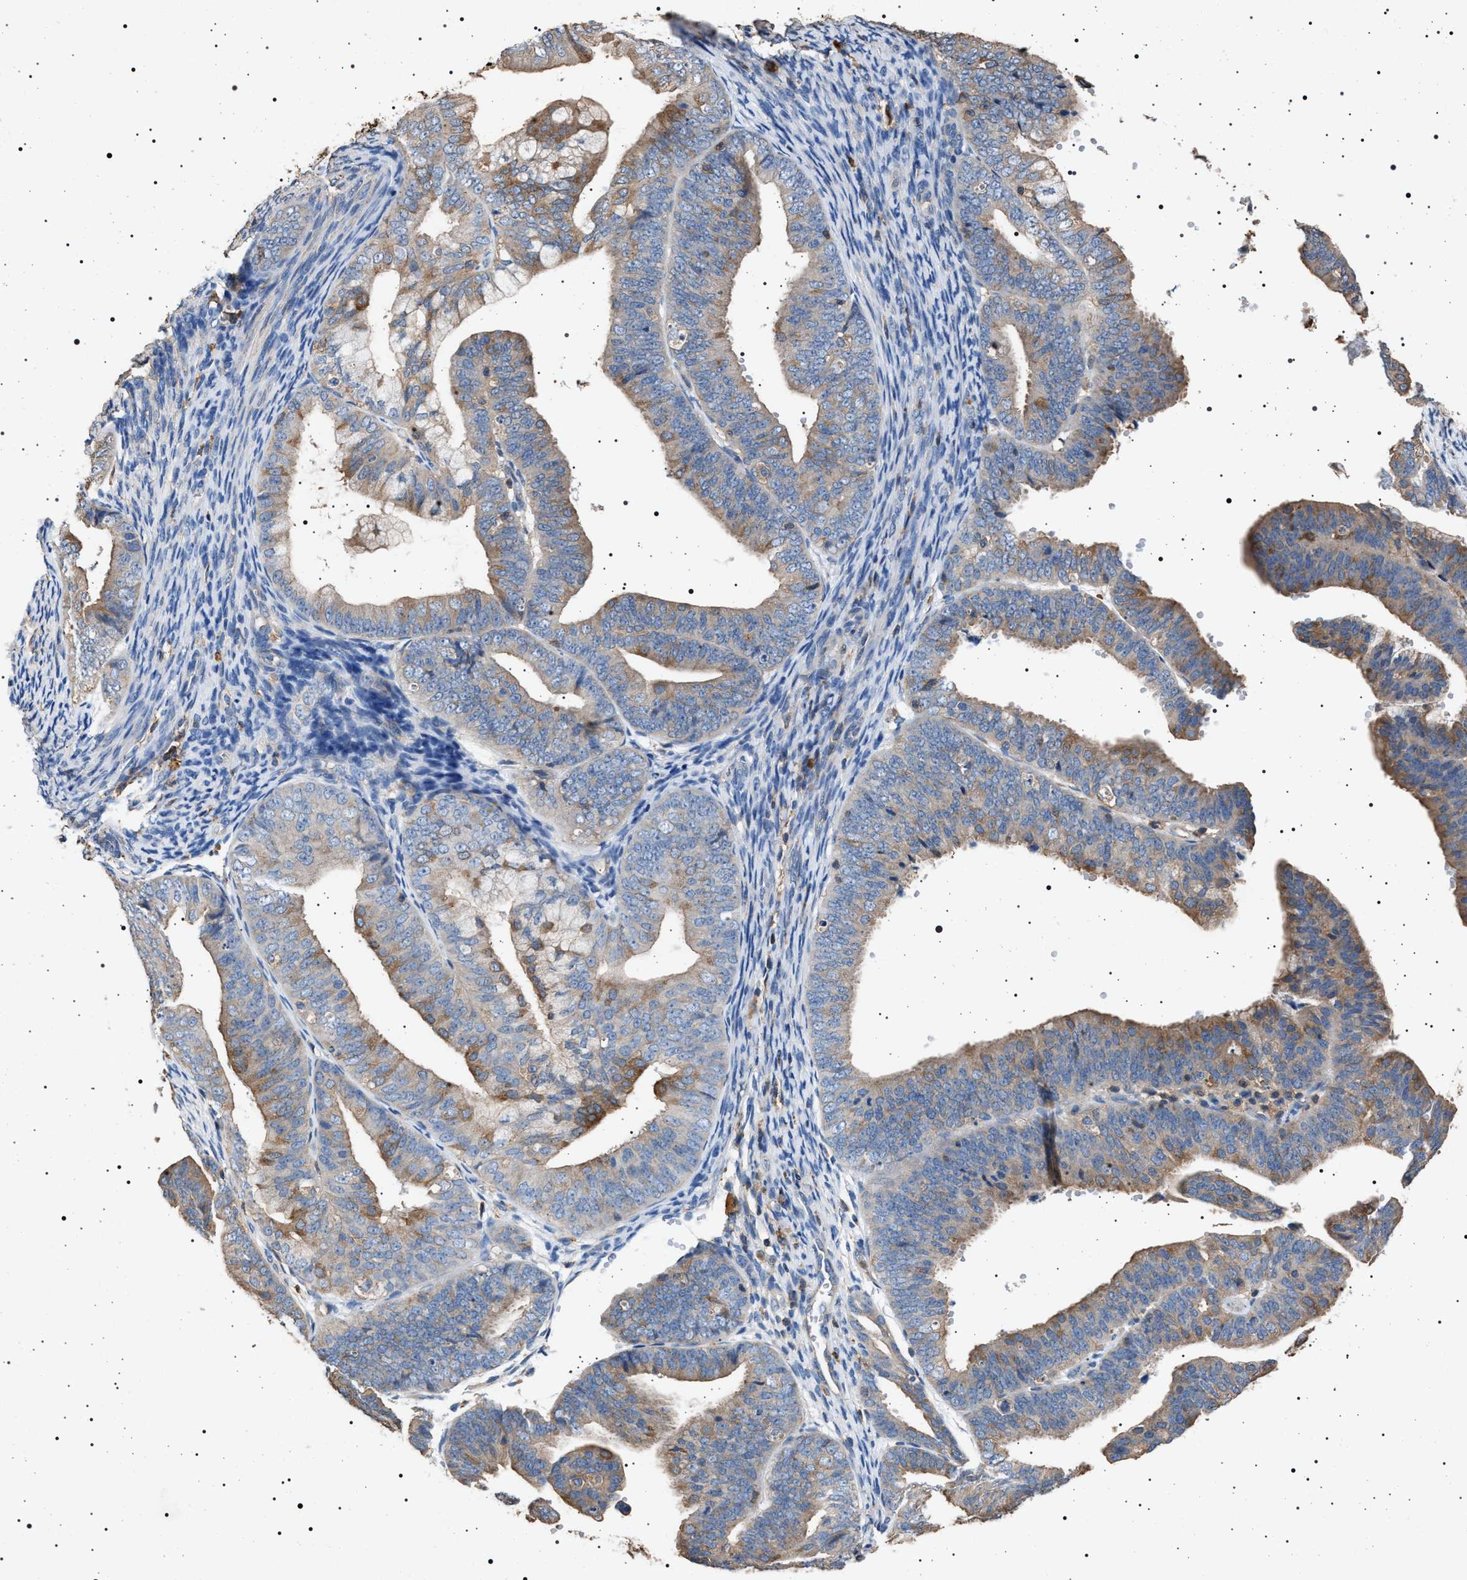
{"staining": {"intensity": "moderate", "quantity": ">75%", "location": "cytoplasmic/membranous"}, "tissue": "endometrial cancer", "cell_type": "Tumor cells", "image_type": "cancer", "snomed": [{"axis": "morphology", "description": "Adenocarcinoma, NOS"}, {"axis": "topography", "description": "Endometrium"}], "caption": "IHC (DAB) staining of human endometrial cancer exhibits moderate cytoplasmic/membranous protein staining in approximately >75% of tumor cells.", "gene": "SMAP2", "patient": {"sex": "female", "age": 63}}